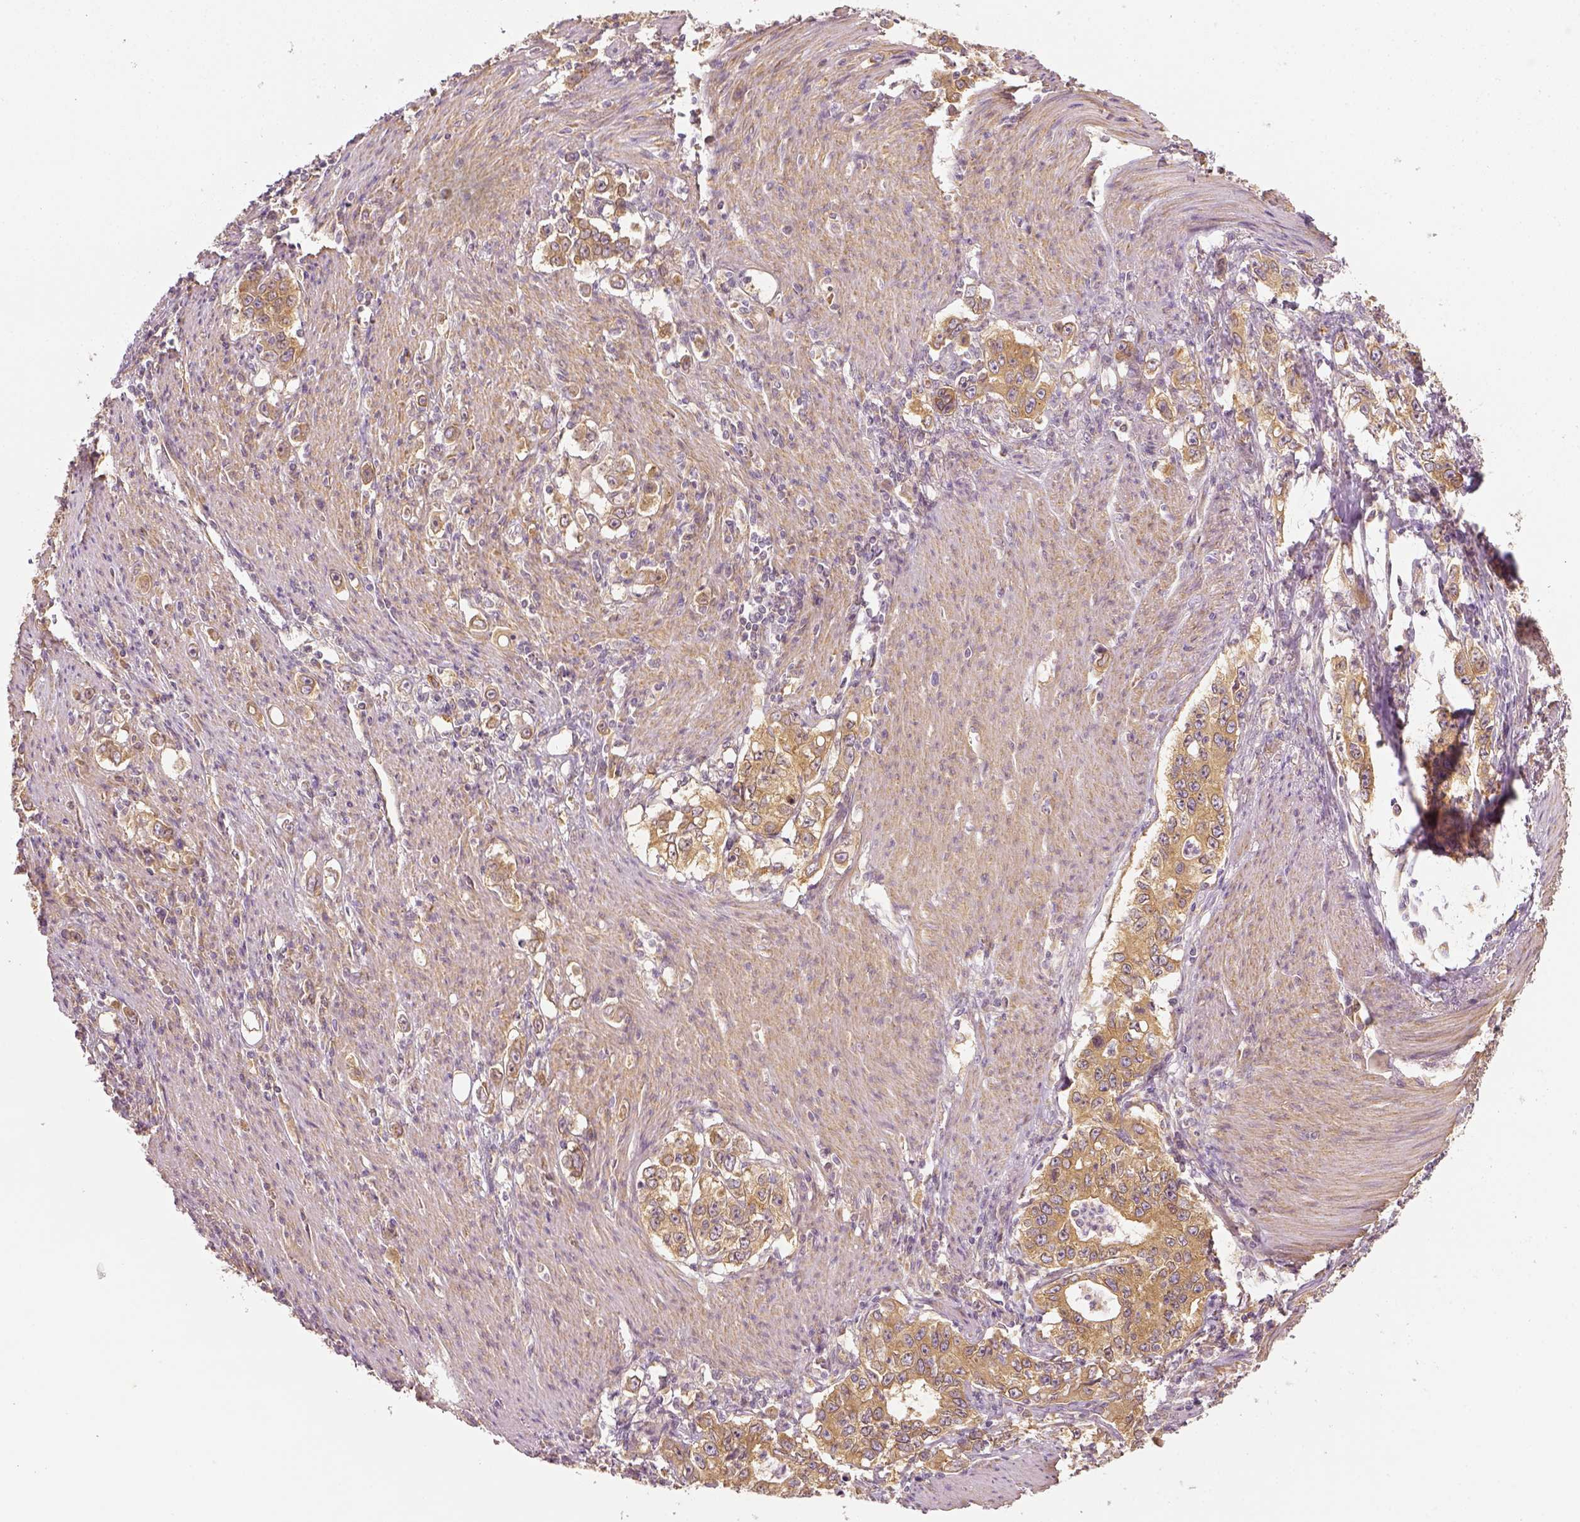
{"staining": {"intensity": "moderate", "quantity": ">75%", "location": "cytoplasmic/membranous"}, "tissue": "stomach cancer", "cell_type": "Tumor cells", "image_type": "cancer", "snomed": [{"axis": "morphology", "description": "Adenocarcinoma, NOS"}, {"axis": "topography", "description": "Stomach, lower"}], "caption": "Tumor cells reveal medium levels of moderate cytoplasmic/membranous positivity in about >75% of cells in human stomach cancer (adenocarcinoma).", "gene": "PAIP1", "patient": {"sex": "female", "age": 72}}